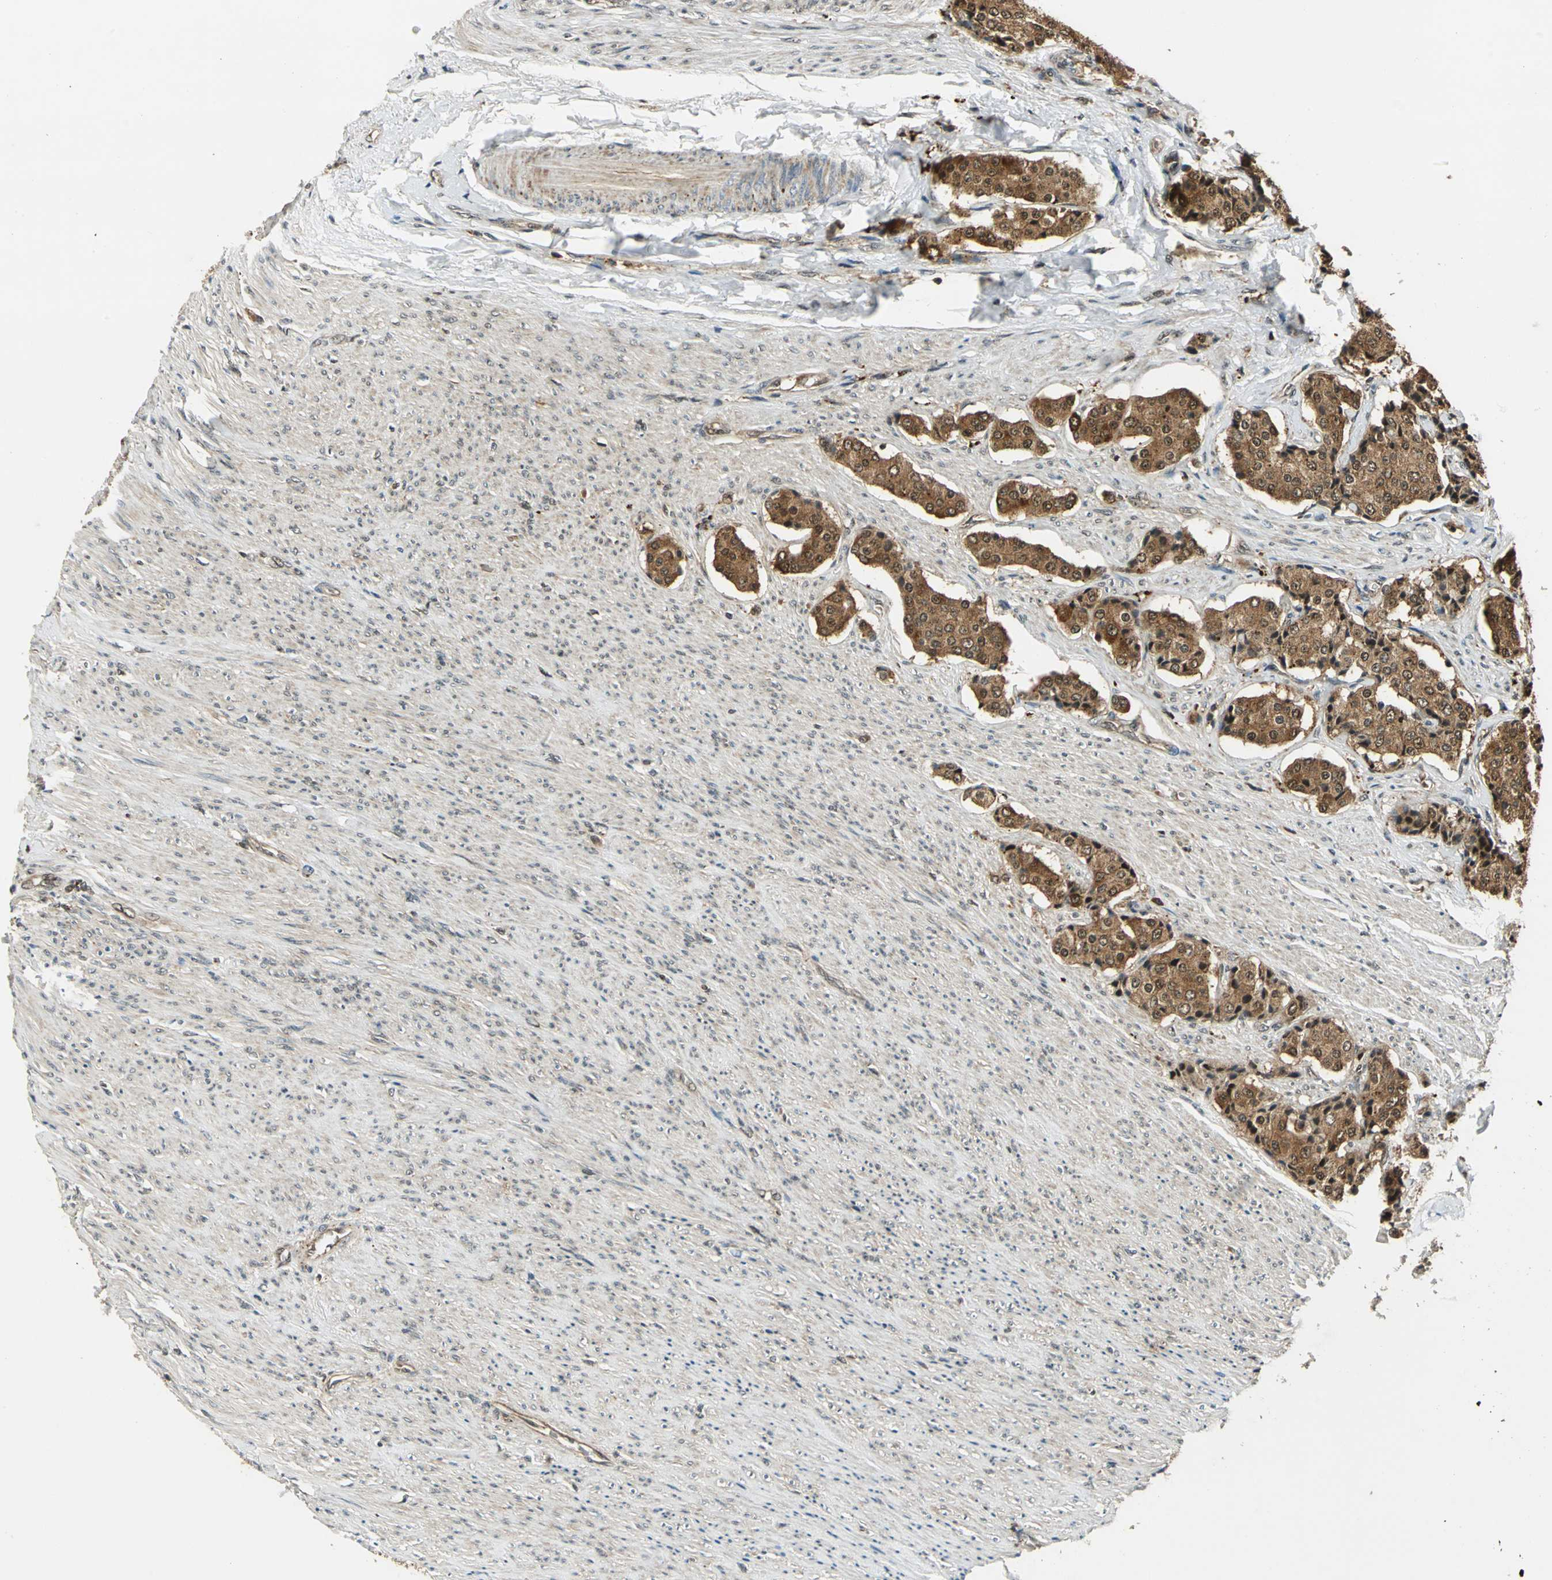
{"staining": {"intensity": "moderate", "quantity": ">75%", "location": "cytoplasmic/membranous,nuclear"}, "tissue": "carcinoid", "cell_type": "Tumor cells", "image_type": "cancer", "snomed": [{"axis": "morphology", "description": "Carcinoid, malignant, NOS"}, {"axis": "topography", "description": "Colon"}], "caption": "Immunohistochemistry staining of malignant carcinoid, which shows medium levels of moderate cytoplasmic/membranous and nuclear positivity in approximately >75% of tumor cells indicating moderate cytoplasmic/membranous and nuclear protein staining. The staining was performed using DAB (3,3'-diaminobenzidine) (brown) for protein detection and nuclei were counterstained in hematoxylin (blue).", "gene": "PPP1R13L", "patient": {"sex": "female", "age": 61}}